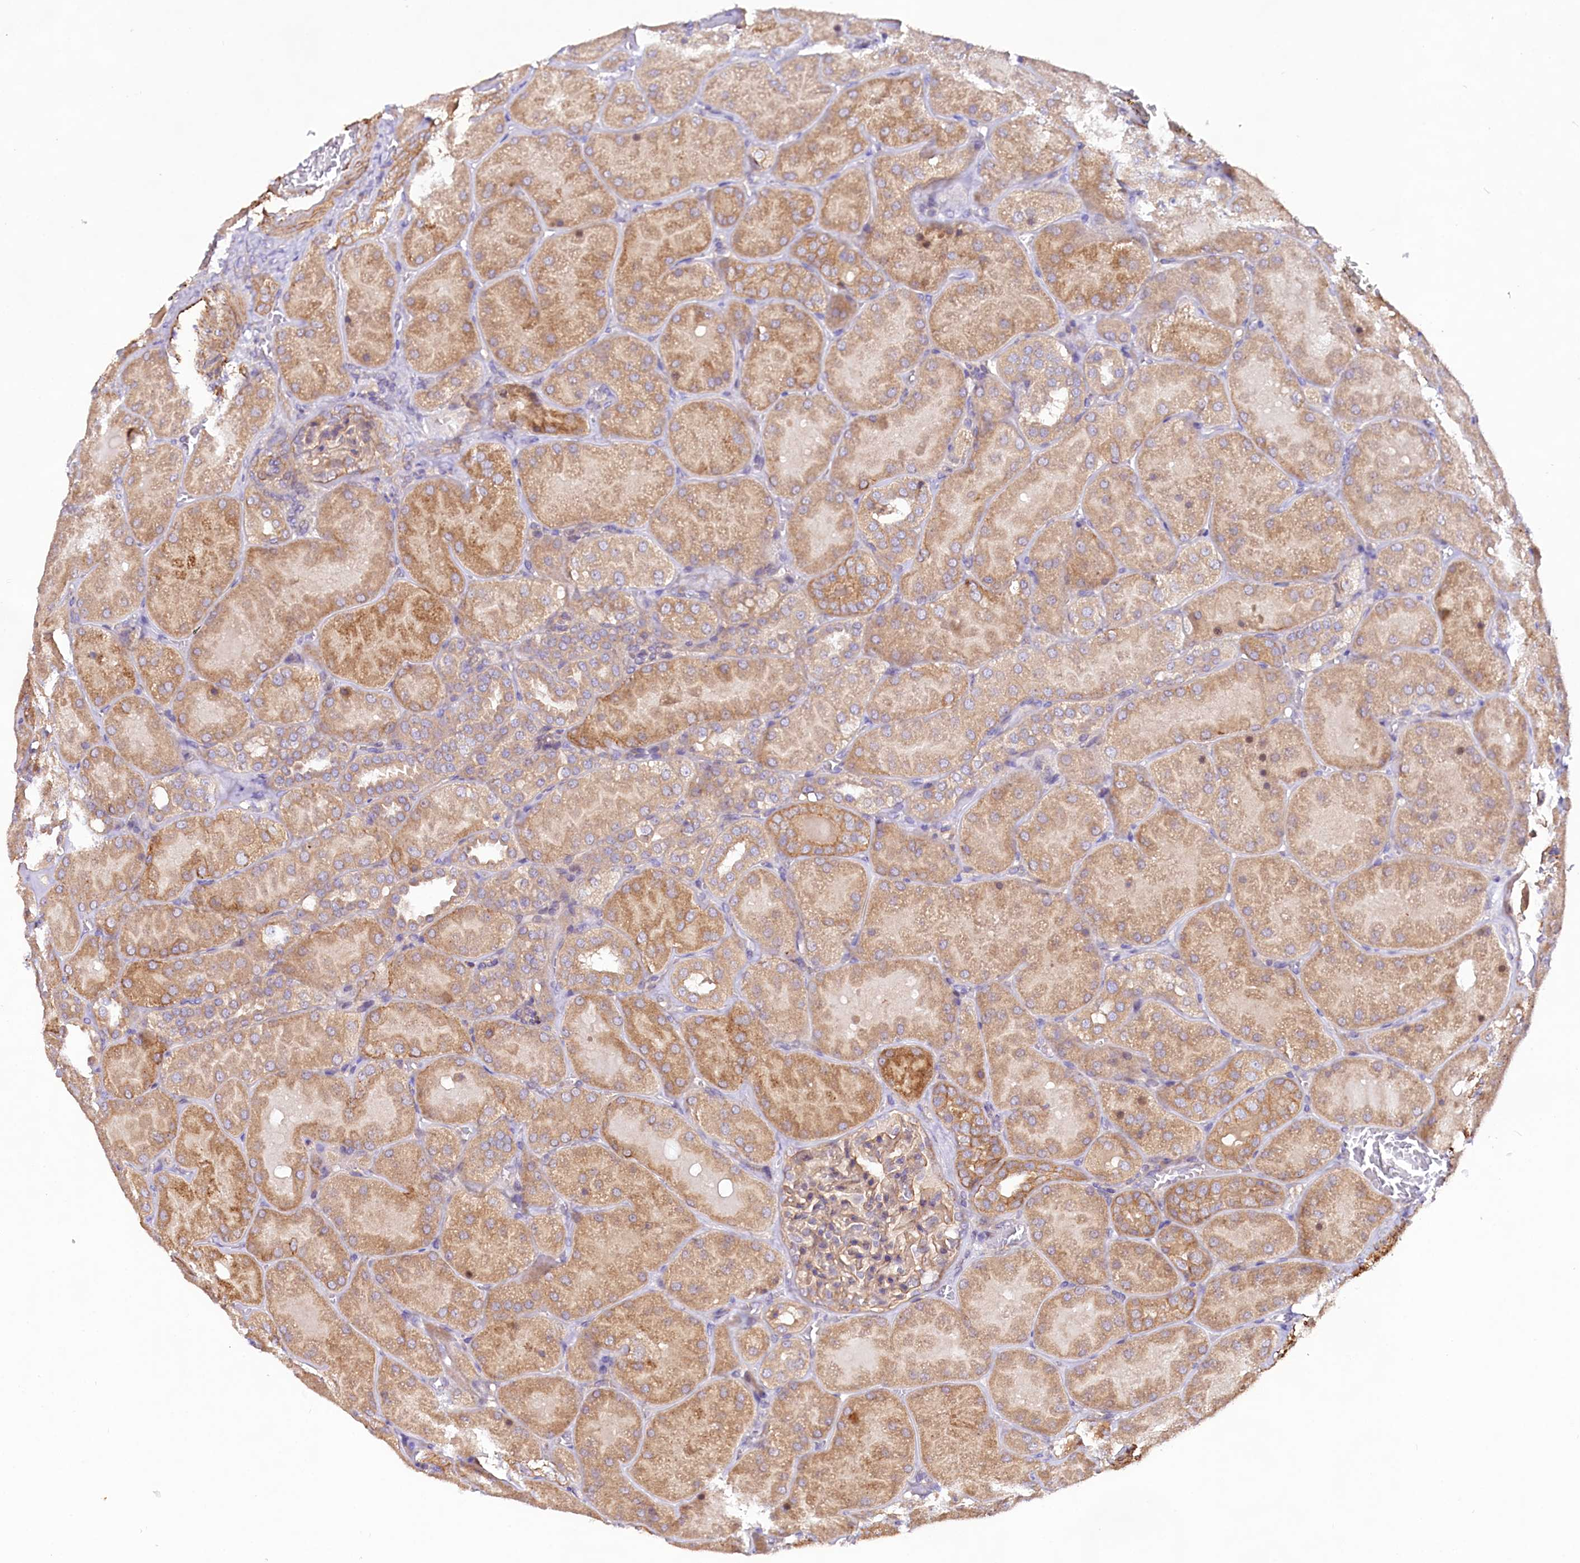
{"staining": {"intensity": "weak", "quantity": "25%-75%", "location": "cytoplasmic/membranous"}, "tissue": "kidney", "cell_type": "Cells in glomeruli", "image_type": "normal", "snomed": [{"axis": "morphology", "description": "Normal tissue, NOS"}, {"axis": "topography", "description": "Kidney"}], "caption": "Immunohistochemistry staining of benign kidney, which reveals low levels of weak cytoplasmic/membranous expression in about 25%-75% of cells in glomeruli indicating weak cytoplasmic/membranous protein expression. The staining was performed using DAB (brown) for protein detection and nuclei were counterstained in hematoxylin (blue).", "gene": "VPS11", "patient": {"sex": "male", "age": 28}}